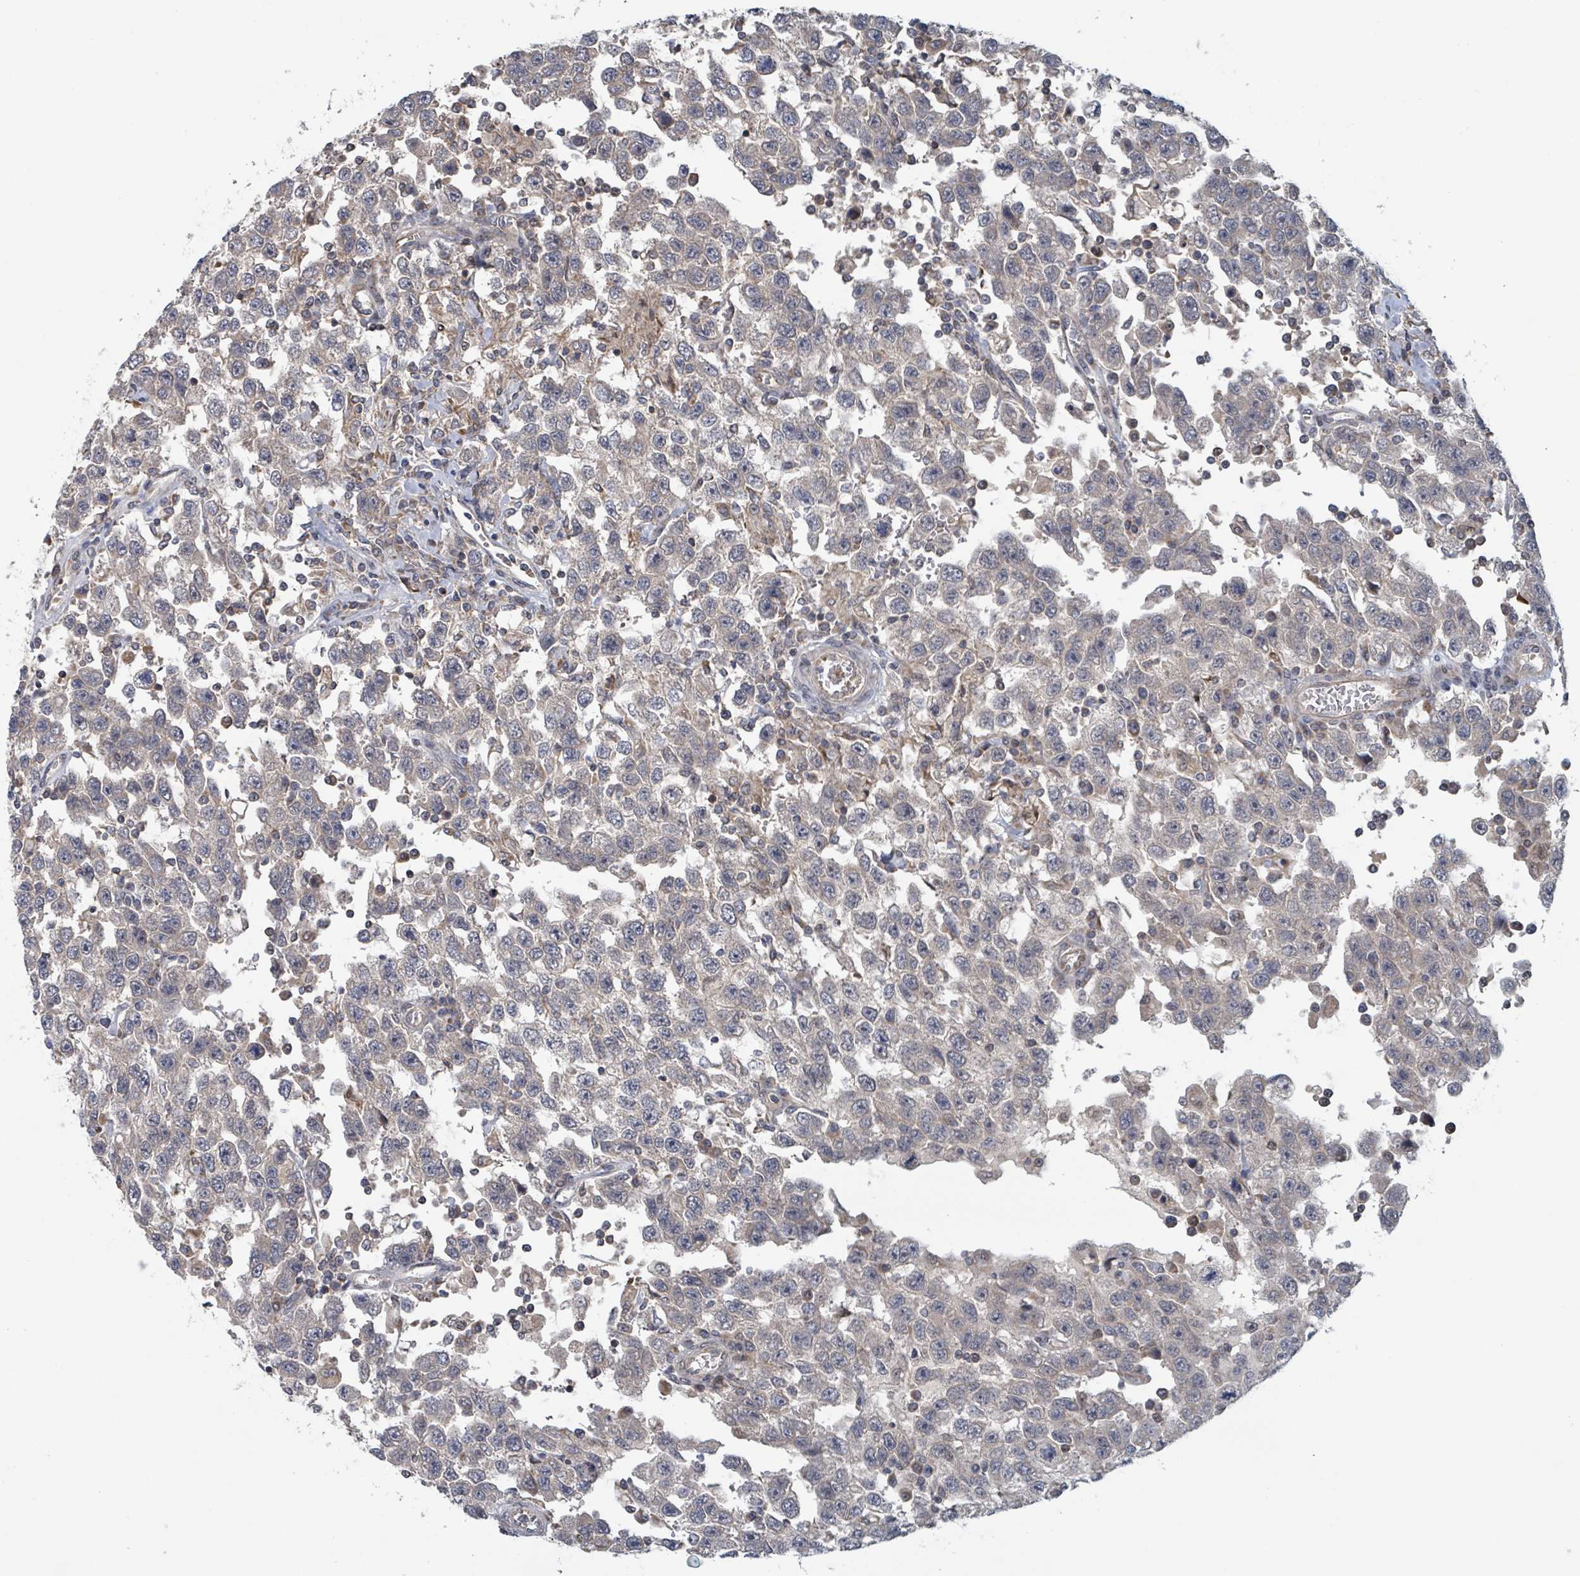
{"staining": {"intensity": "weak", "quantity": "<25%", "location": "cytoplasmic/membranous"}, "tissue": "testis cancer", "cell_type": "Tumor cells", "image_type": "cancer", "snomed": [{"axis": "morphology", "description": "Seminoma, NOS"}, {"axis": "topography", "description": "Testis"}], "caption": "IHC of testis cancer (seminoma) reveals no staining in tumor cells.", "gene": "HIVEP1", "patient": {"sex": "male", "age": 41}}